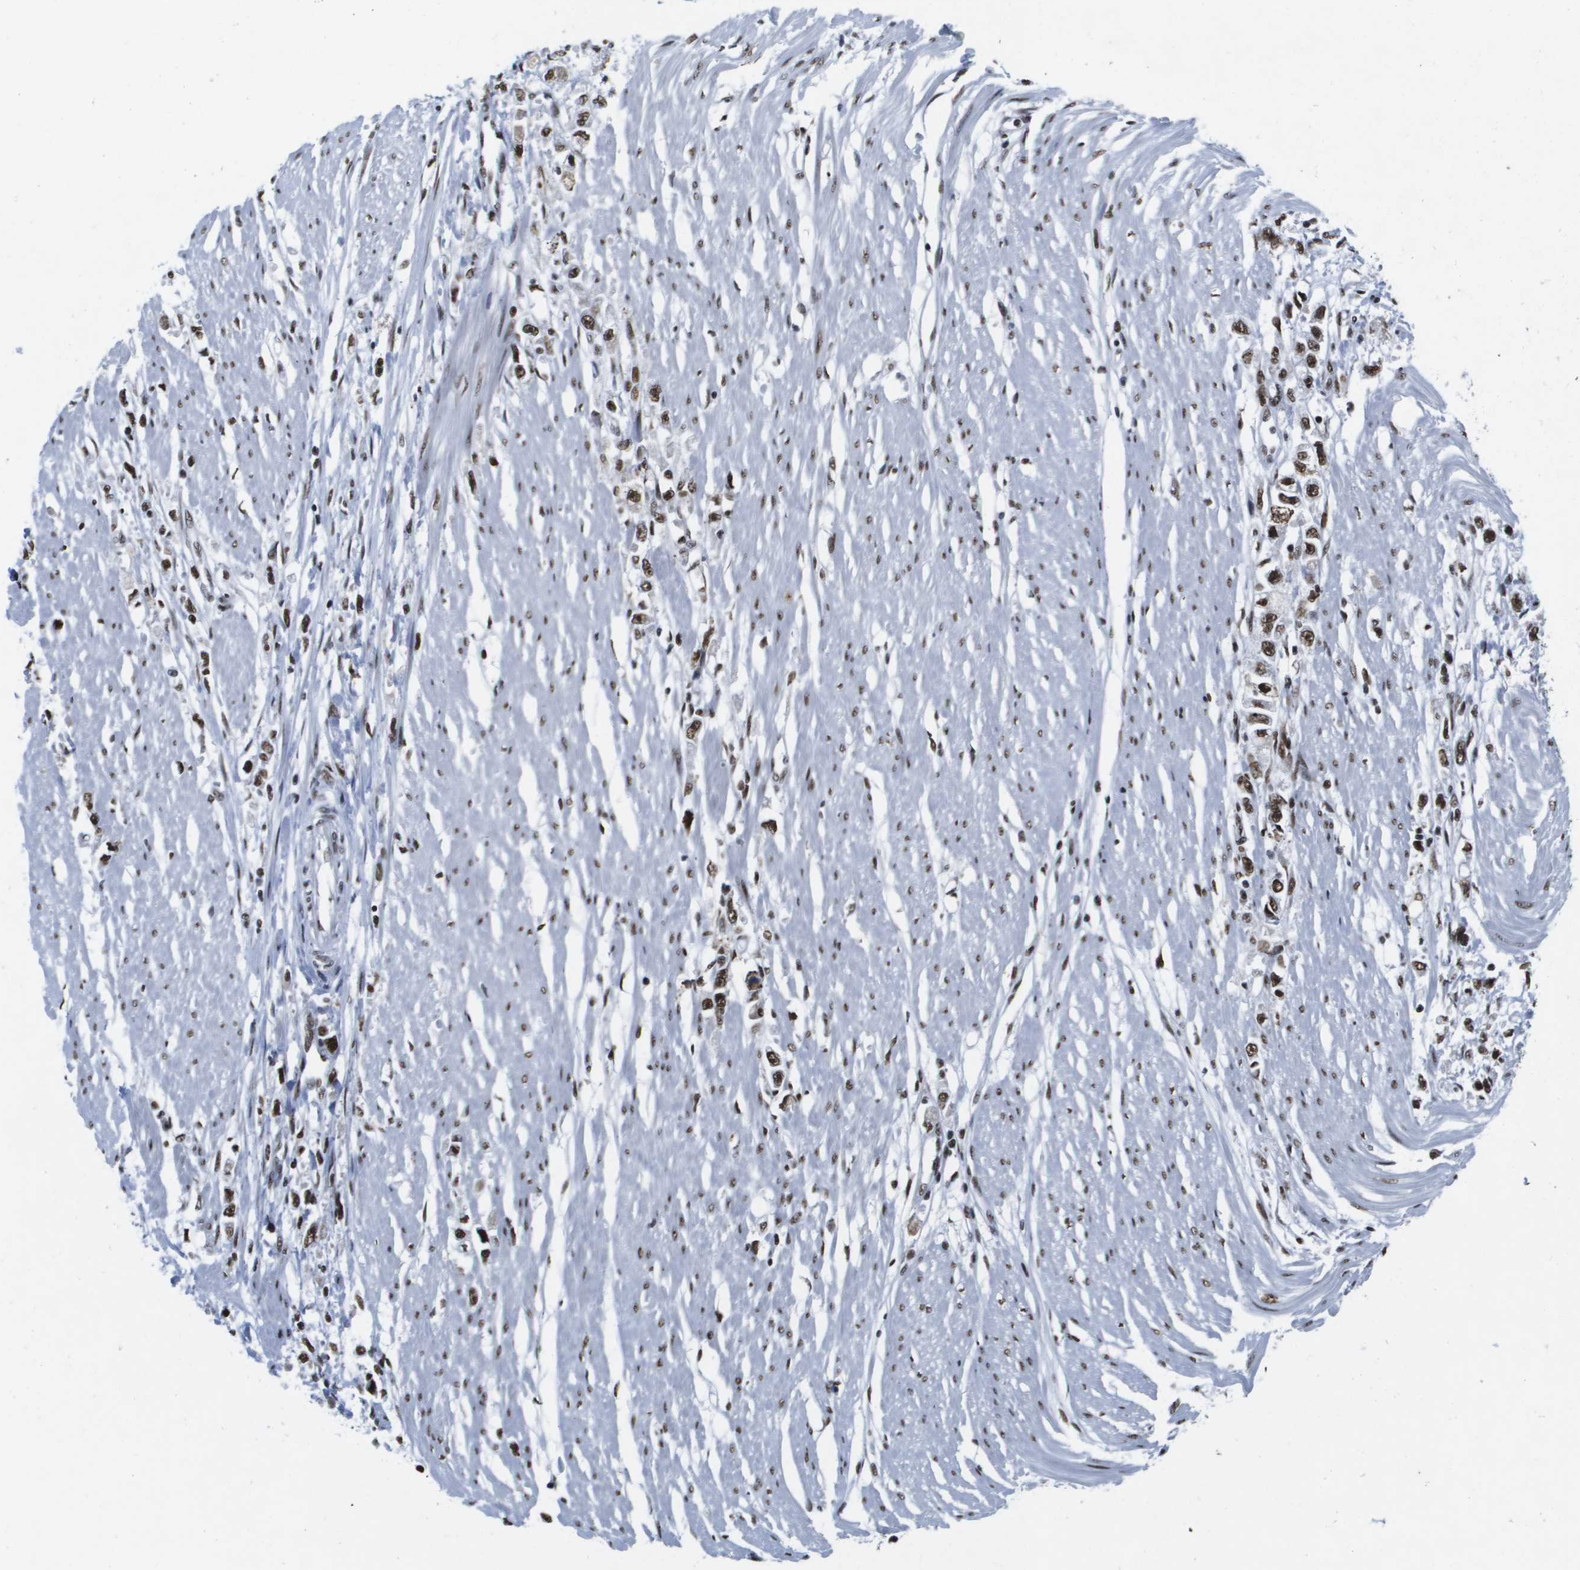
{"staining": {"intensity": "strong", "quantity": ">75%", "location": "nuclear"}, "tissue": "stomach cancer", "cell_type": "Tumor cells", "image_type": "cancer", "snomed": [{"axis": "morphology", "description": "Adenocarcinoma, NOS"}, {"axis": "topography", "description": "Stomach"}], "caption": "Stomach adenocarcinoma stained with IHC displays strong nuclear expression in approximately >75% of tumor cells.", "gene": "NSRP1", "patient": {"sex": "female", "age": 59}}